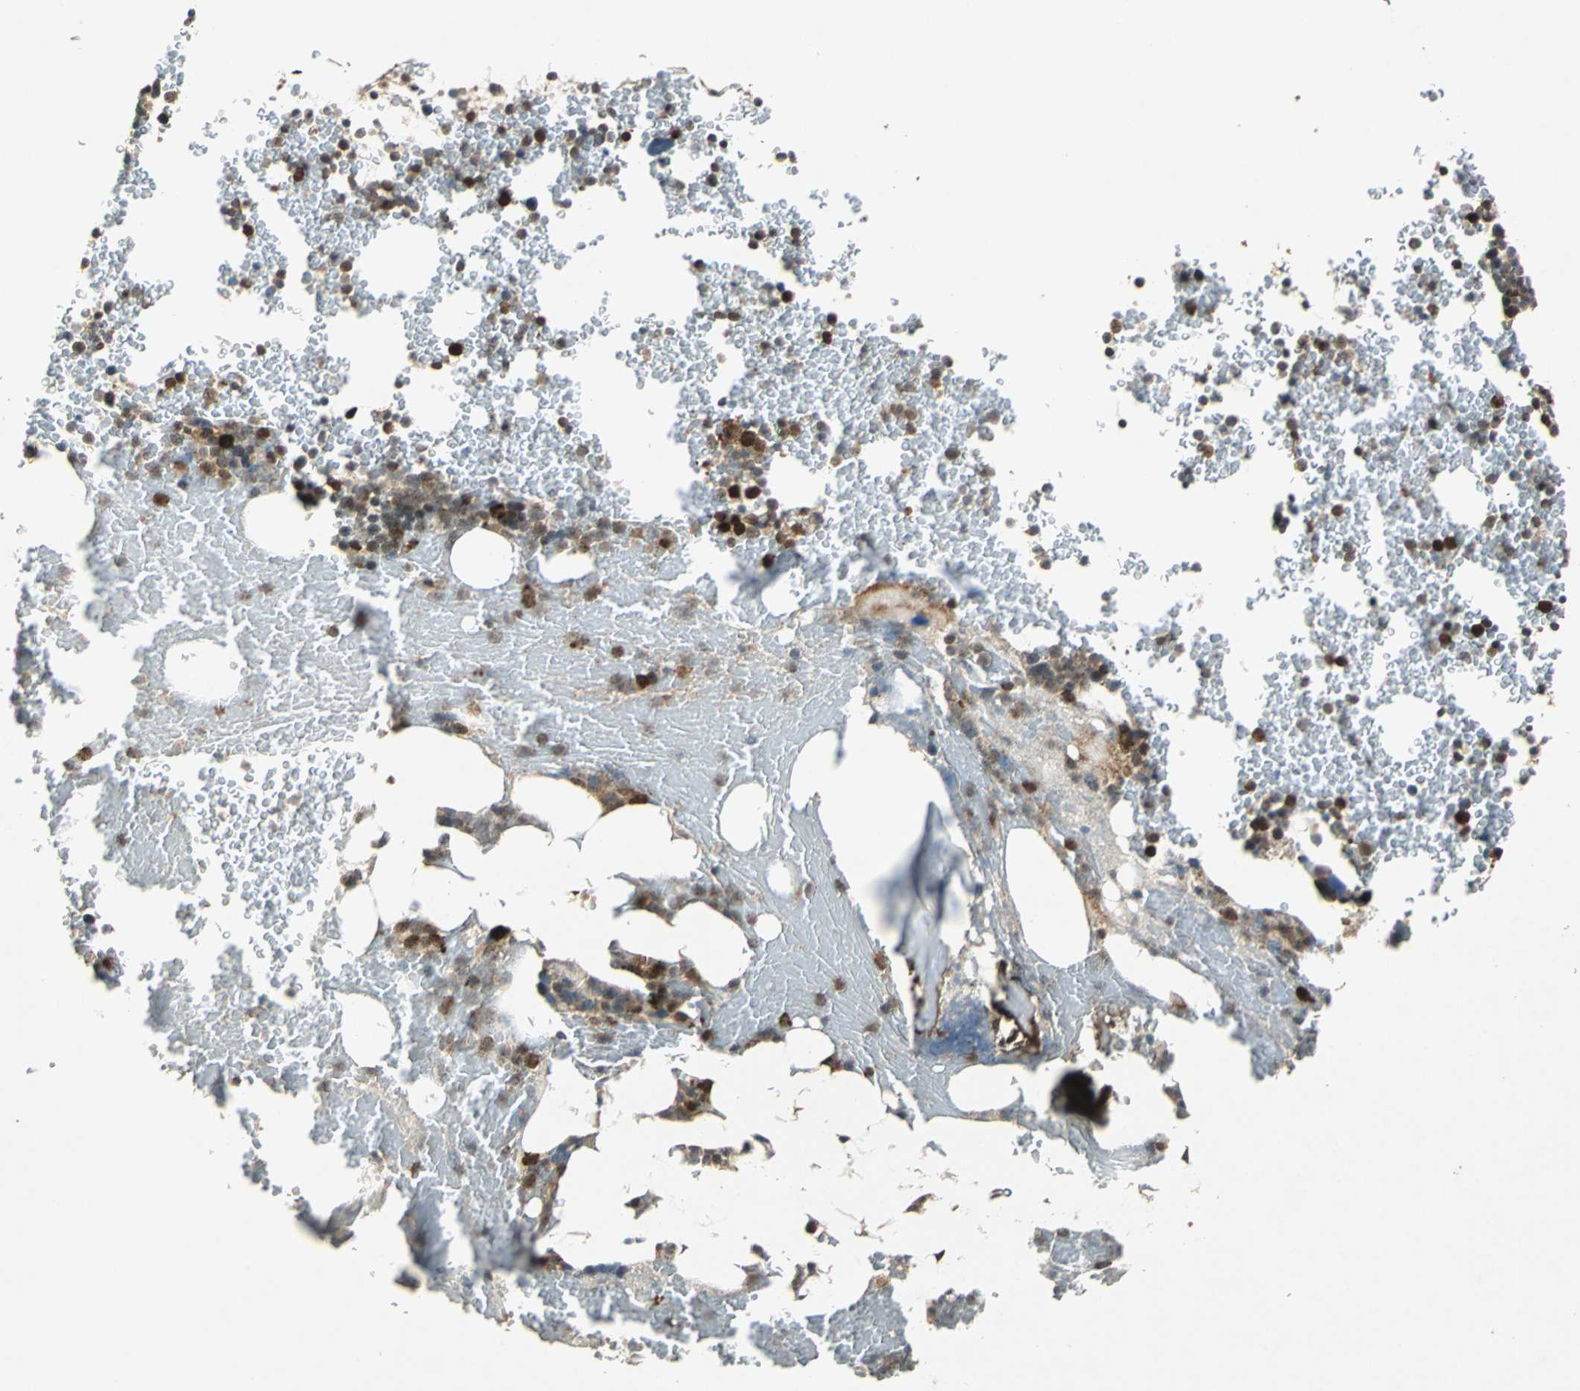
{"staining": {"intensity": "strong", "quantity": "25%-75%", "location": "nuclear"}, "tissue": "bone marrow", "cell_type": "Hematopoietic cells", "image_type": "normal", "snomed": [{"axis": "morphology", "description": "Normal tissue, NOS"}, {"axis": "topography", "description": "Bone marrow"}], "caption": "IHC image of unremarkable human bone marrow stained for a protein (brown), which demonstrates high levels of strong nuclear expression in approximately 25%-75% of hematopoietic cells.", "gene": "AHSA1", "patient": {"sex": "female", "age": 66}}